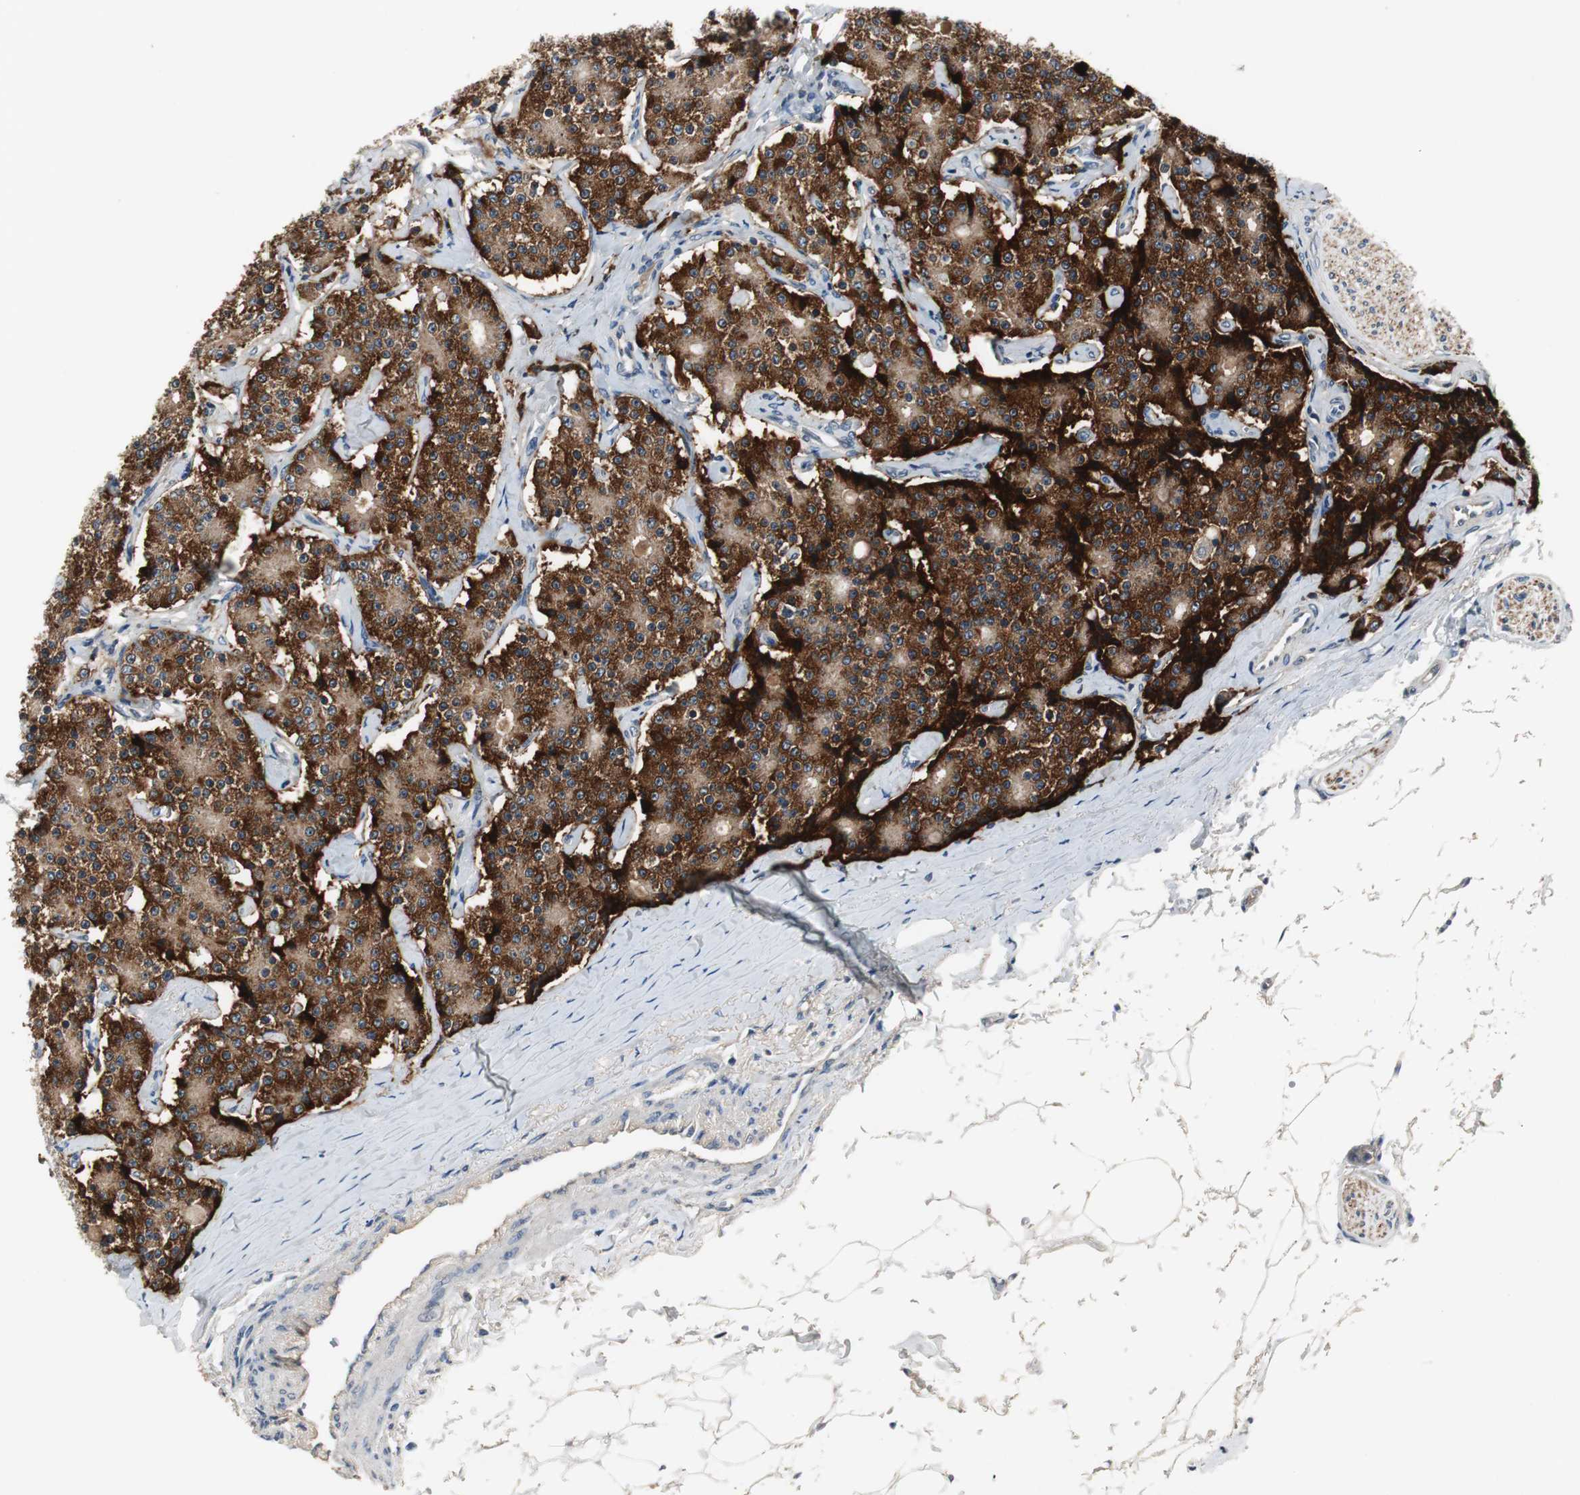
{"staining": {"intensity": "strong", "quantity": ">75%", "location": "cytoplasmic/membranous"}, "tissue": "carcinoid", "cell_type": "Tumor cells", "image_type": "cancer", "snomed": [{"axis": "morphology", "description": "Carcinoid, malignant, NOS"}, {"axis": "topography", "description": "Colon"}], "caption": "Strong cytoplasmic/membranous expression is seen in approximately >75% of tumor cells in carcinoid.", "gene": "PTPRN2", "patient": {"sex": "female", "age": 61}}